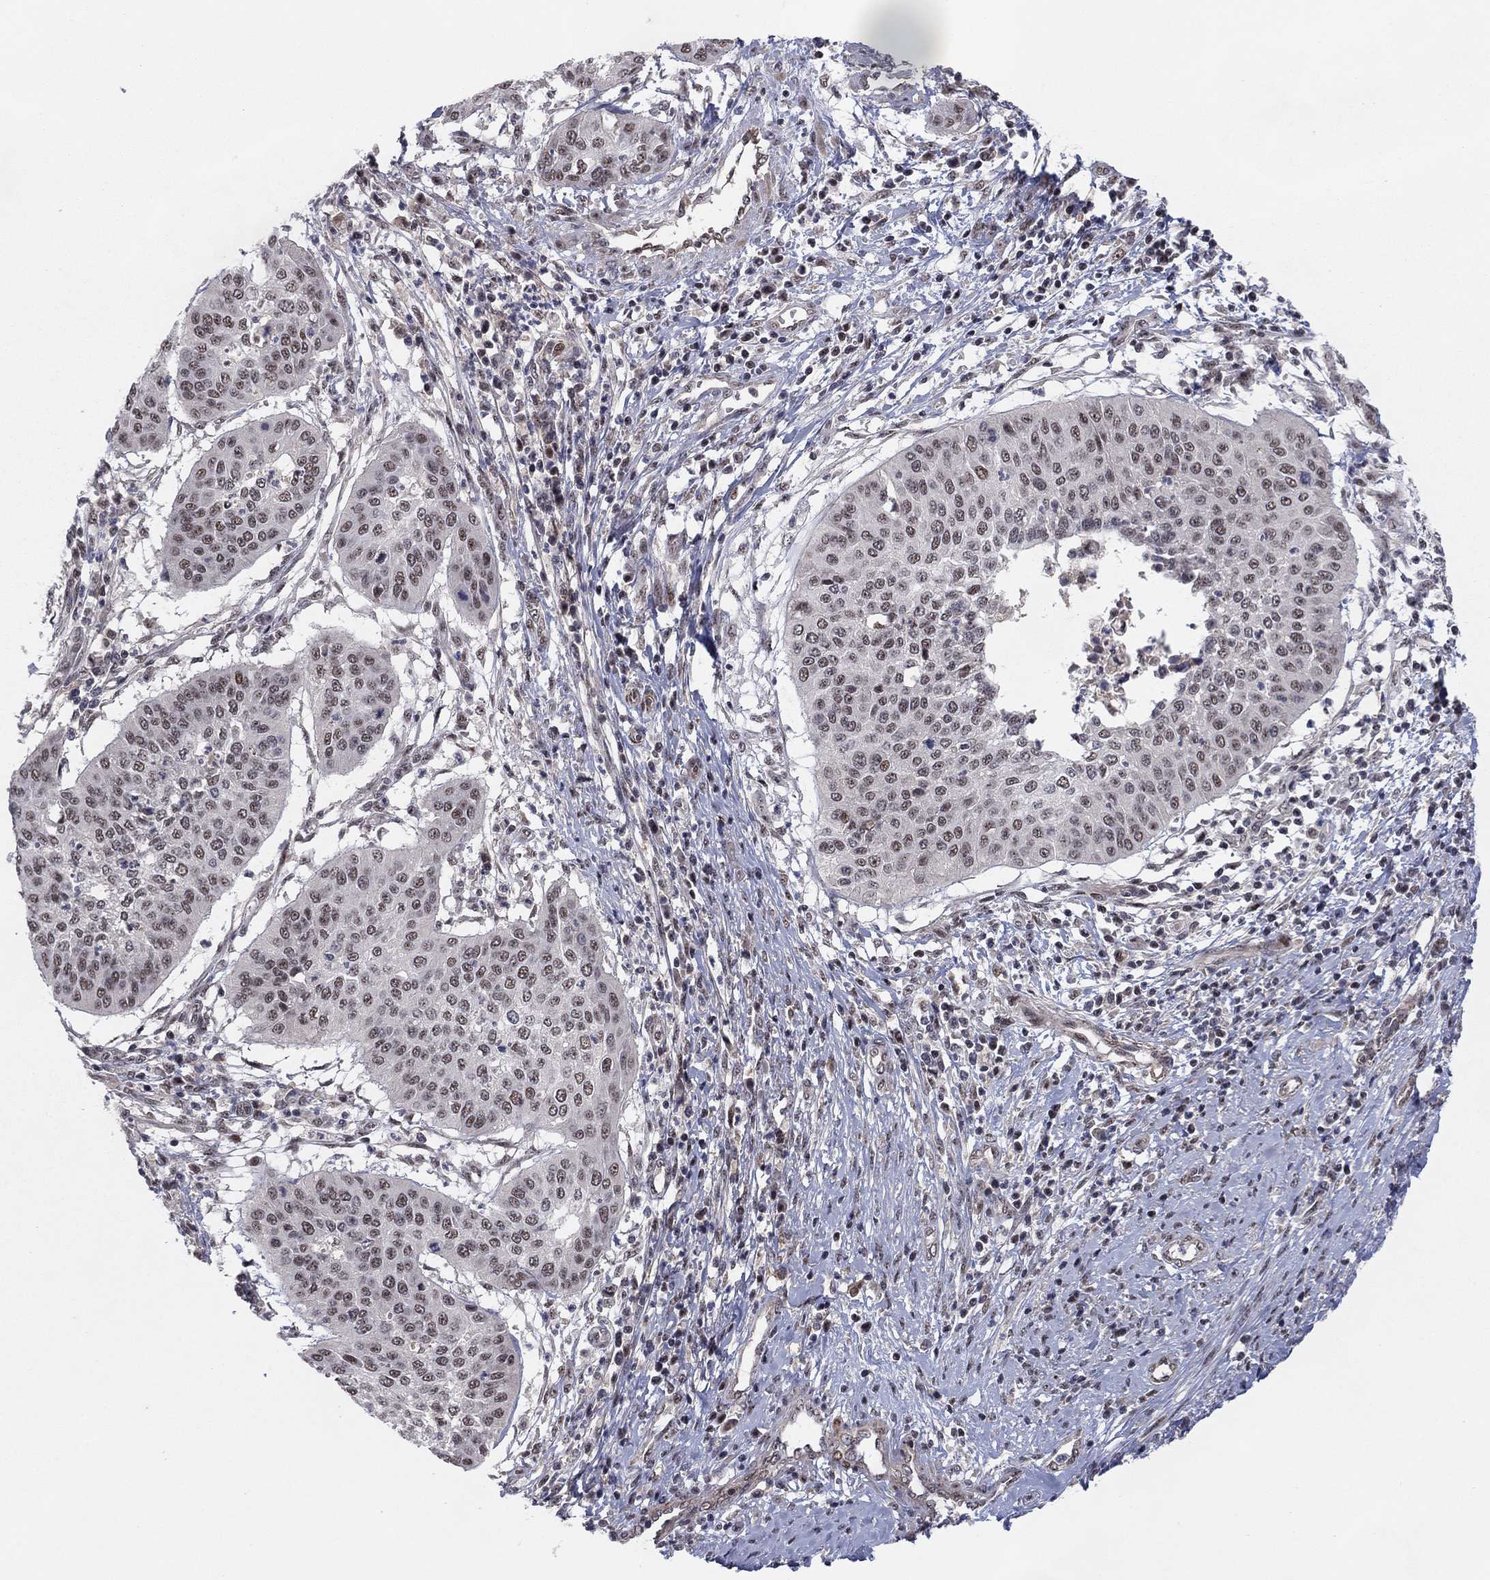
{"staining": {"intensity": "weak", "quantity": "25%-75%", "location": "nuclear"}, "tissue": "cervical cancer", "cell_type": "Tumor cells", "image_type": "cancer", "snomed": [{"axis": "morphology", "description": "Normal tissue, NOS"}, {"axis": "morphology", "description": "Squamous cell carcinoma, NOS"}, {"axis": "topography", "description": "Cervix"}], "caption": "Cervical cancer stained with a brown dye reveals weak nuclear positive positivity in about 25%-75% of tumor cells.", "gene": "ZNF395", "patient": {"sex": "female", "age": 39}}